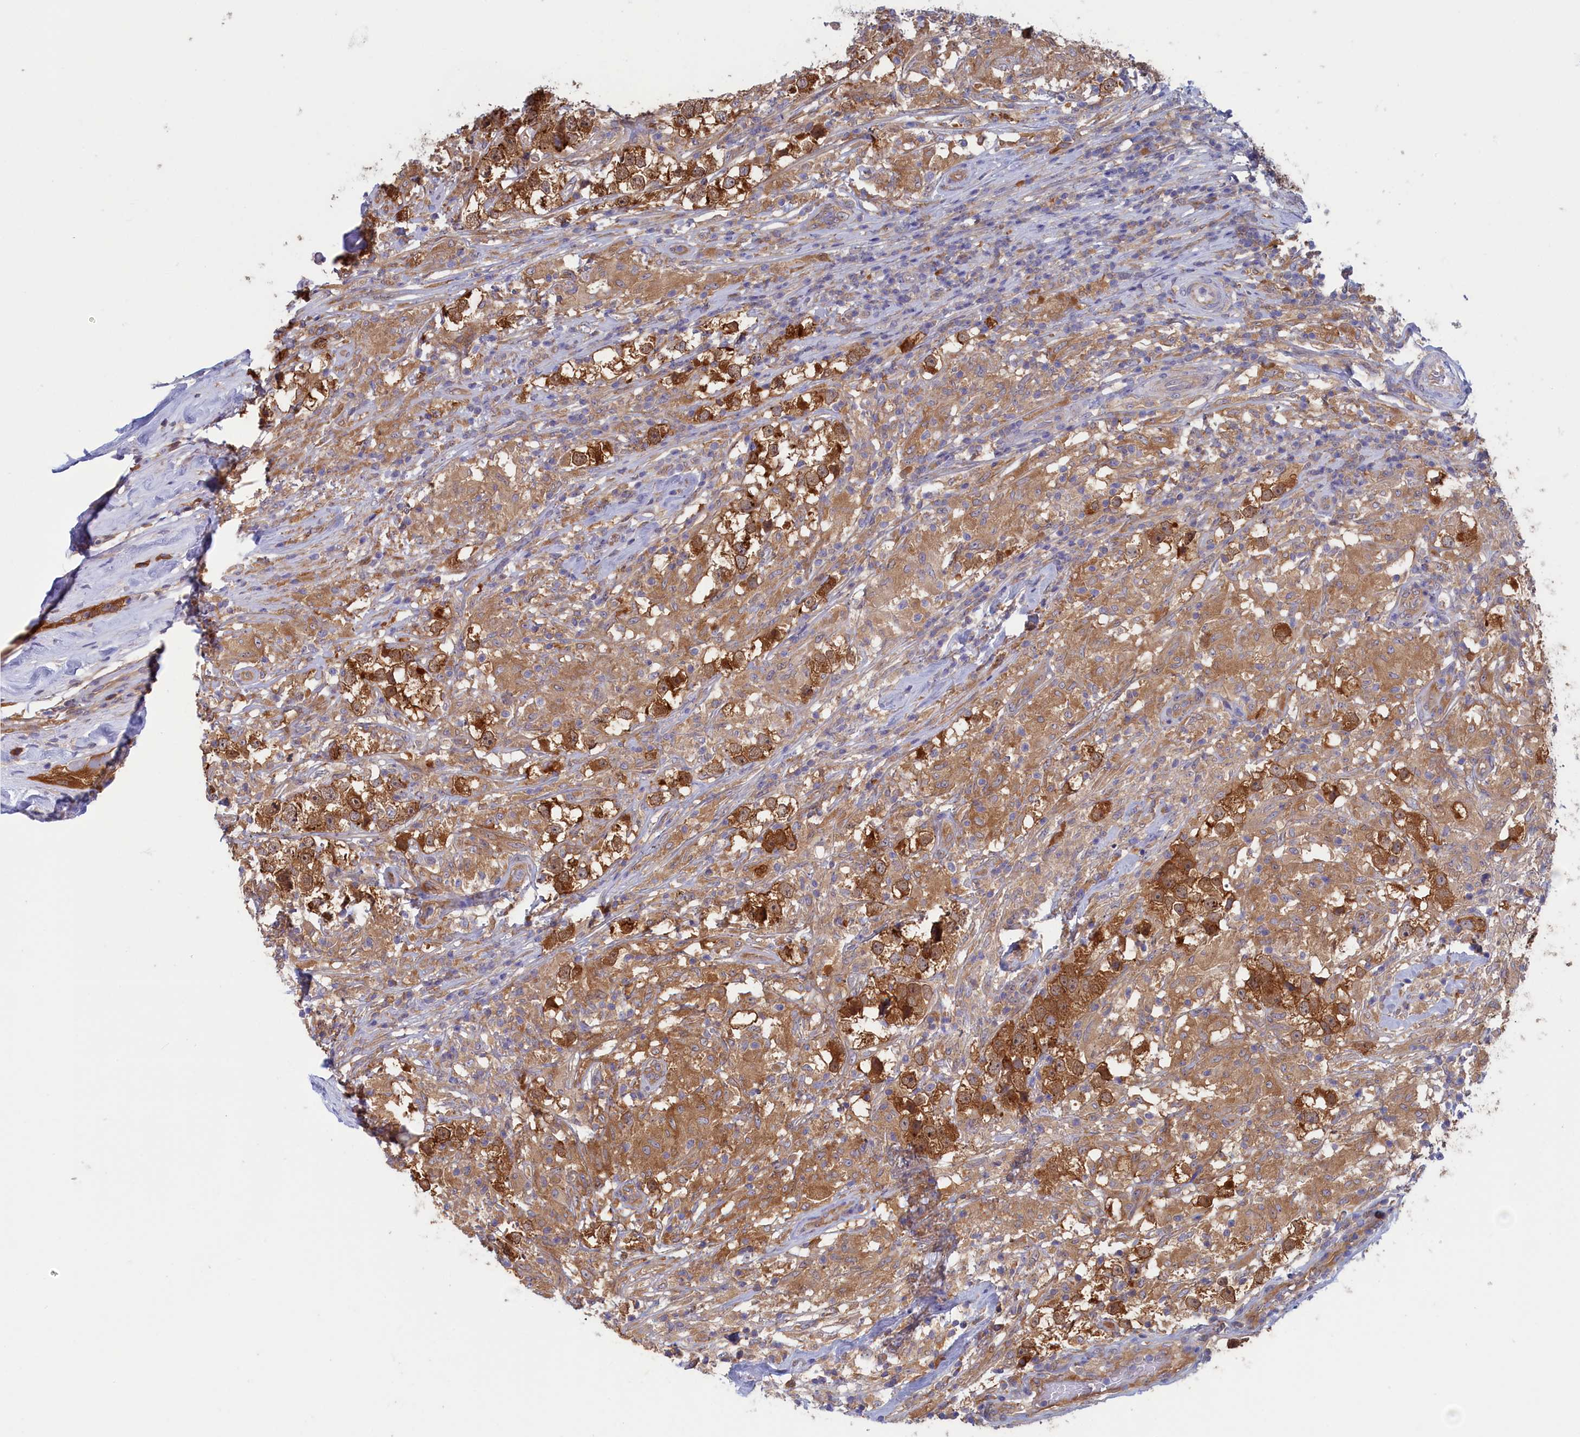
{"staining": {"intensity": "strong", "quantity": ">75%", "location": "cytoplasmic/membranous"}, "tissue": "testis cancer", "cell_type": "Tumor cells", "image_type": "cancer", "snomed": [{"axis": "morphology", "description": "Seminoma, NOS"}, {"axis": "topography", "description": "Testis"}], "caption": "Immunohistochemical staining of seminoma (testis) reveals high levels of strong cytoplasmic/membranous staining in approximately >75% of tumor cells.", "gene": "SYNDIG1L", "patient": {"sex": "male", "age": 46}}